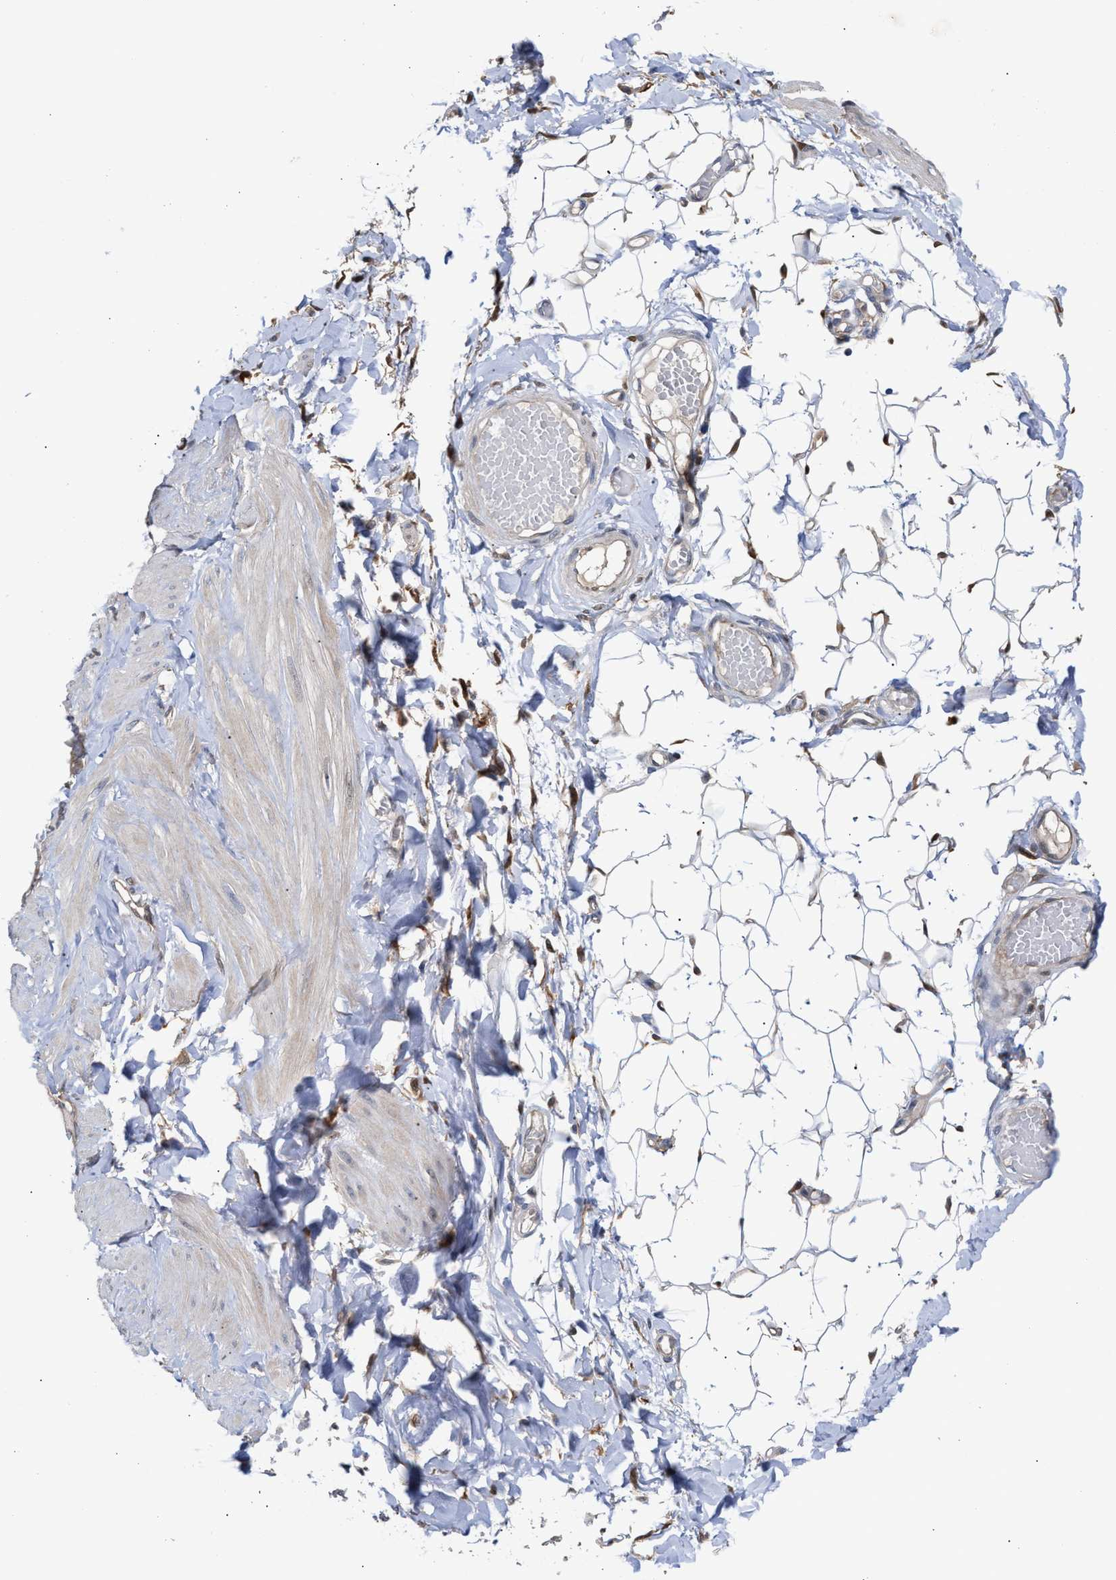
{"staining": {"intensity": "weak", "quantity": ">75%", "location": "nuclear"}, "tissue": "adipose tissue", "cell_type": "Adipocytes", "image_type": "normal", "snomed": [{"axis": "morphology", "description": "Normal tissue, NOS"}, {"axis": "topography", "description": "Adipose tissue"}, {"axis": "topography", "description": "Vascular tissue"}, {"axis": "topography", "description": "Peripheral nerve tissue"}], "caption": "A brown stain shows weak nuclear staining of a protein in adipocytes of normal human adipose tissue. Using DAB (brown) and hematoxylin (blue) stains, captured at high magnification using brightfield microscopy.", "gene": "TP53I3", "patient": {"sex": "male", "age": 25}}